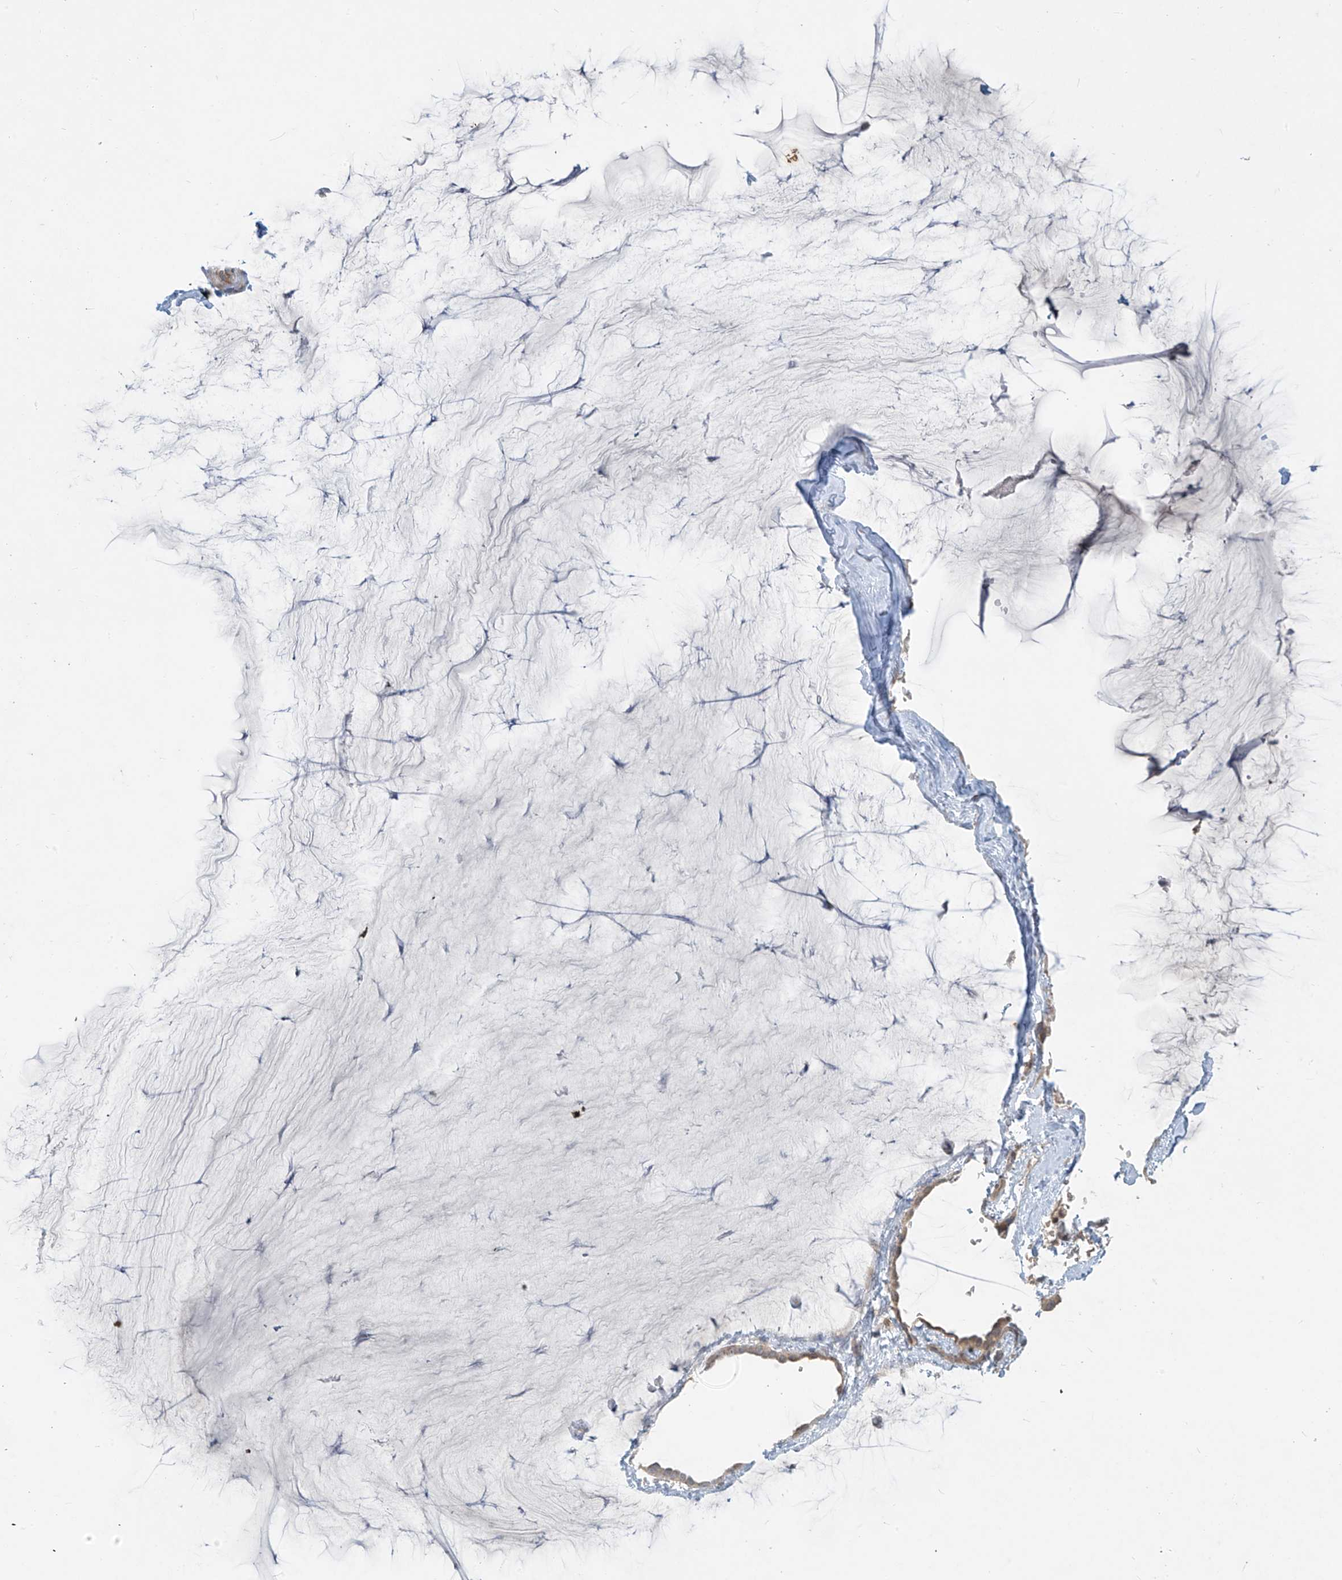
{"staining": {"intensity": "weak", "quantity": ">75%", "location": "cytoplasmic/membranous"}, "tissue": "ovarian cancer", "cell_type": "Tumor cells", "image_type": "cancer", "snomed": [{"axis": "morphology", "description": "Cystadenocarcinoma, mucinous, NOS"}, {"axis": "topography", "description": "Ovary"}], "caption": "Protein expression analysis of ovarian mucinous cystadenocarcinoma demonstrates weak cytoplasmic/membranous positivity in about >75% of tumor cells. (IHC, brightfield microscopy, high magnification).", "gene": "DGKQ", "patient": {"sex": "female", "age": 39}}